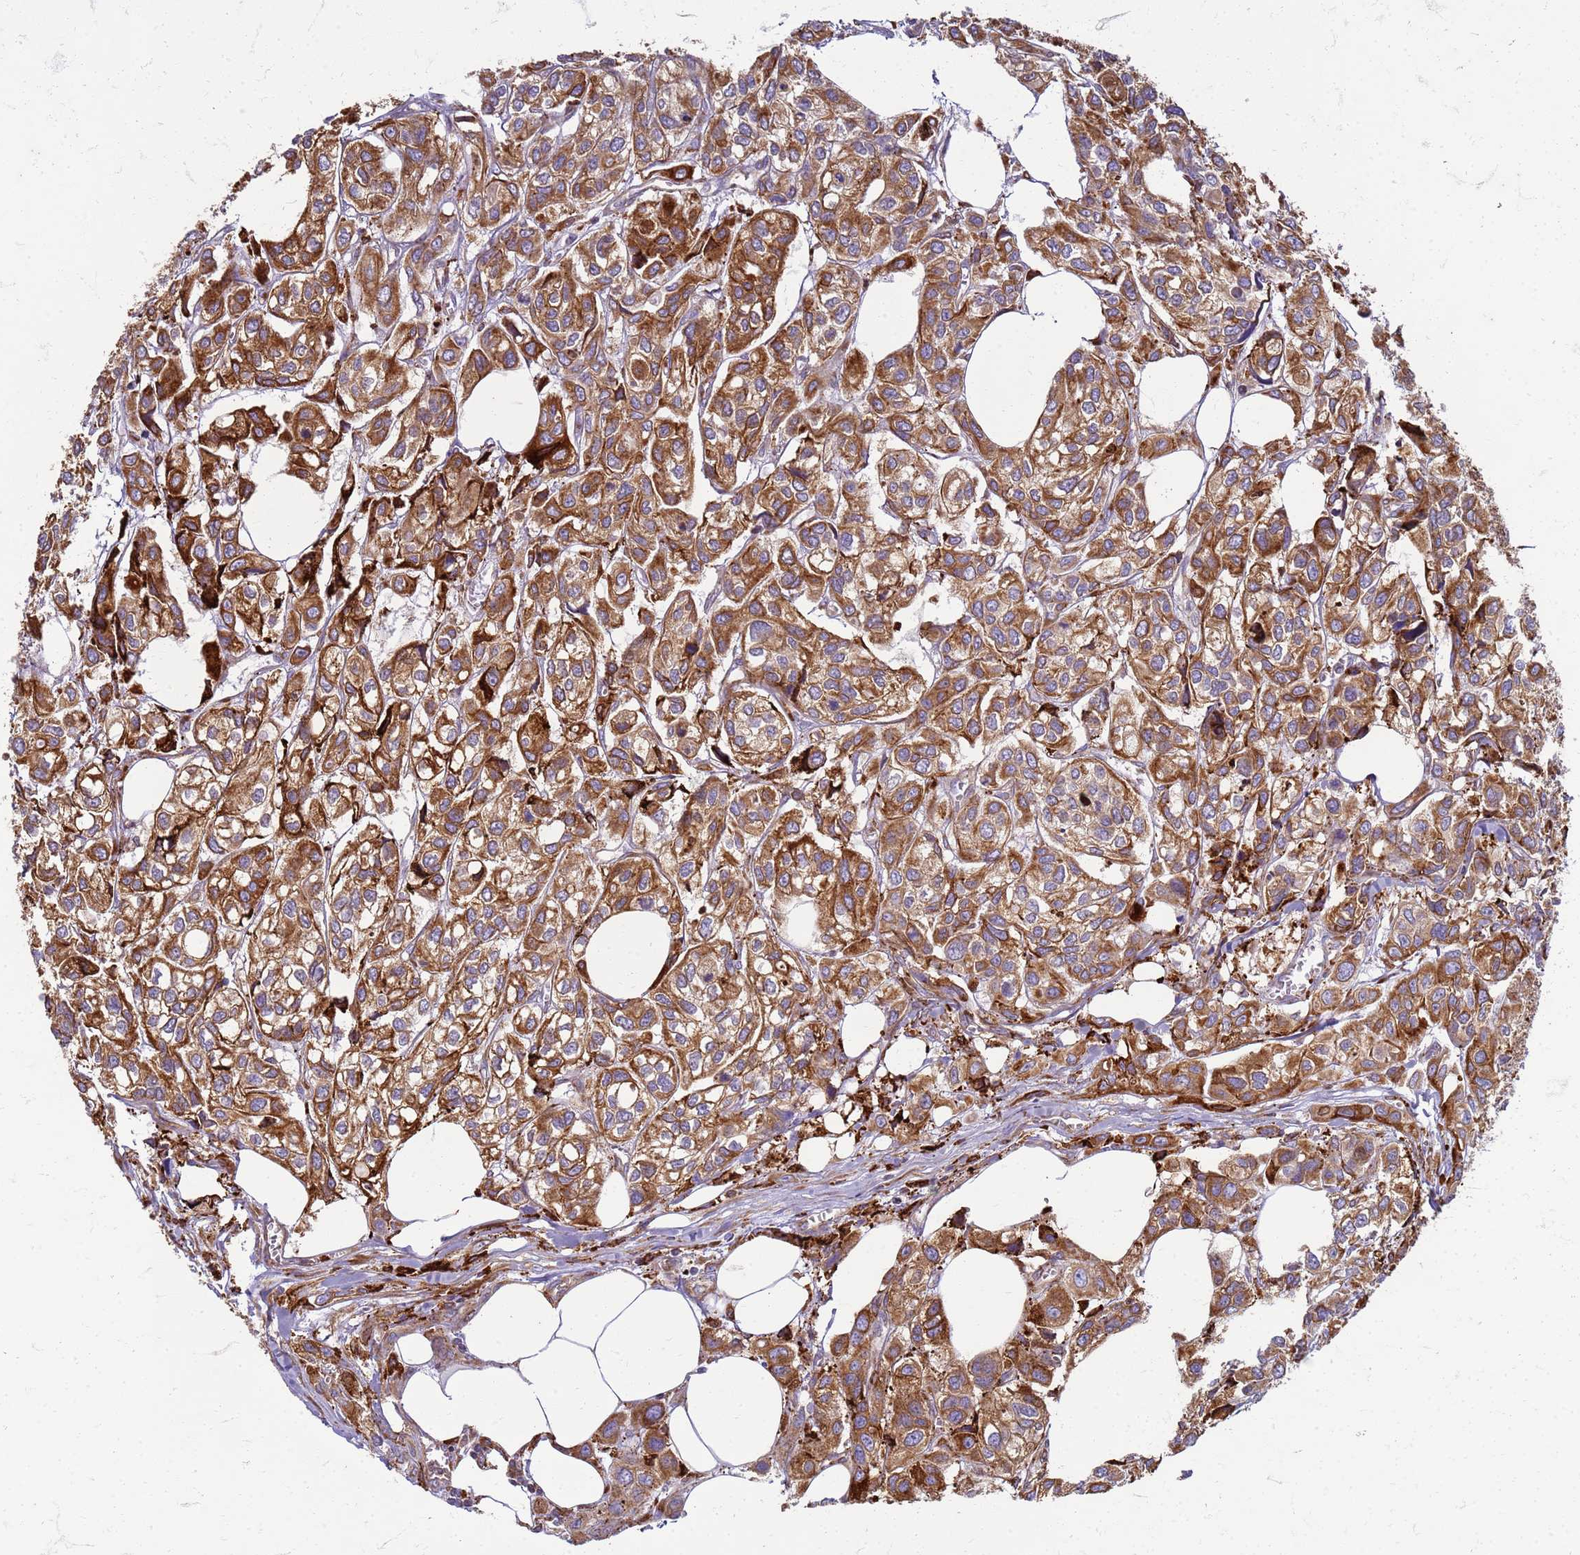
{"staining": {"intensity": "moderate", "quantity": ">75%", "location": "cytoplasmic/membranous"}, "tissue": "urothelial cancer", "cell_type": "Tumor cells", "image_type": "cancer", "snomed": [{"axis": "morphology", "description": "Urothelial carcinoma, High grade"}, {"axis": "topography", "description": "Urinary bladder"}], "caption": "Tumor cells exhibit medium levels of moderate cytoplasmic/membranous expression in about >75% of cells in high-grade urothelial carcinoma.", "gene": "PDK3", "patient": {"sex": "male", "age": 67}}